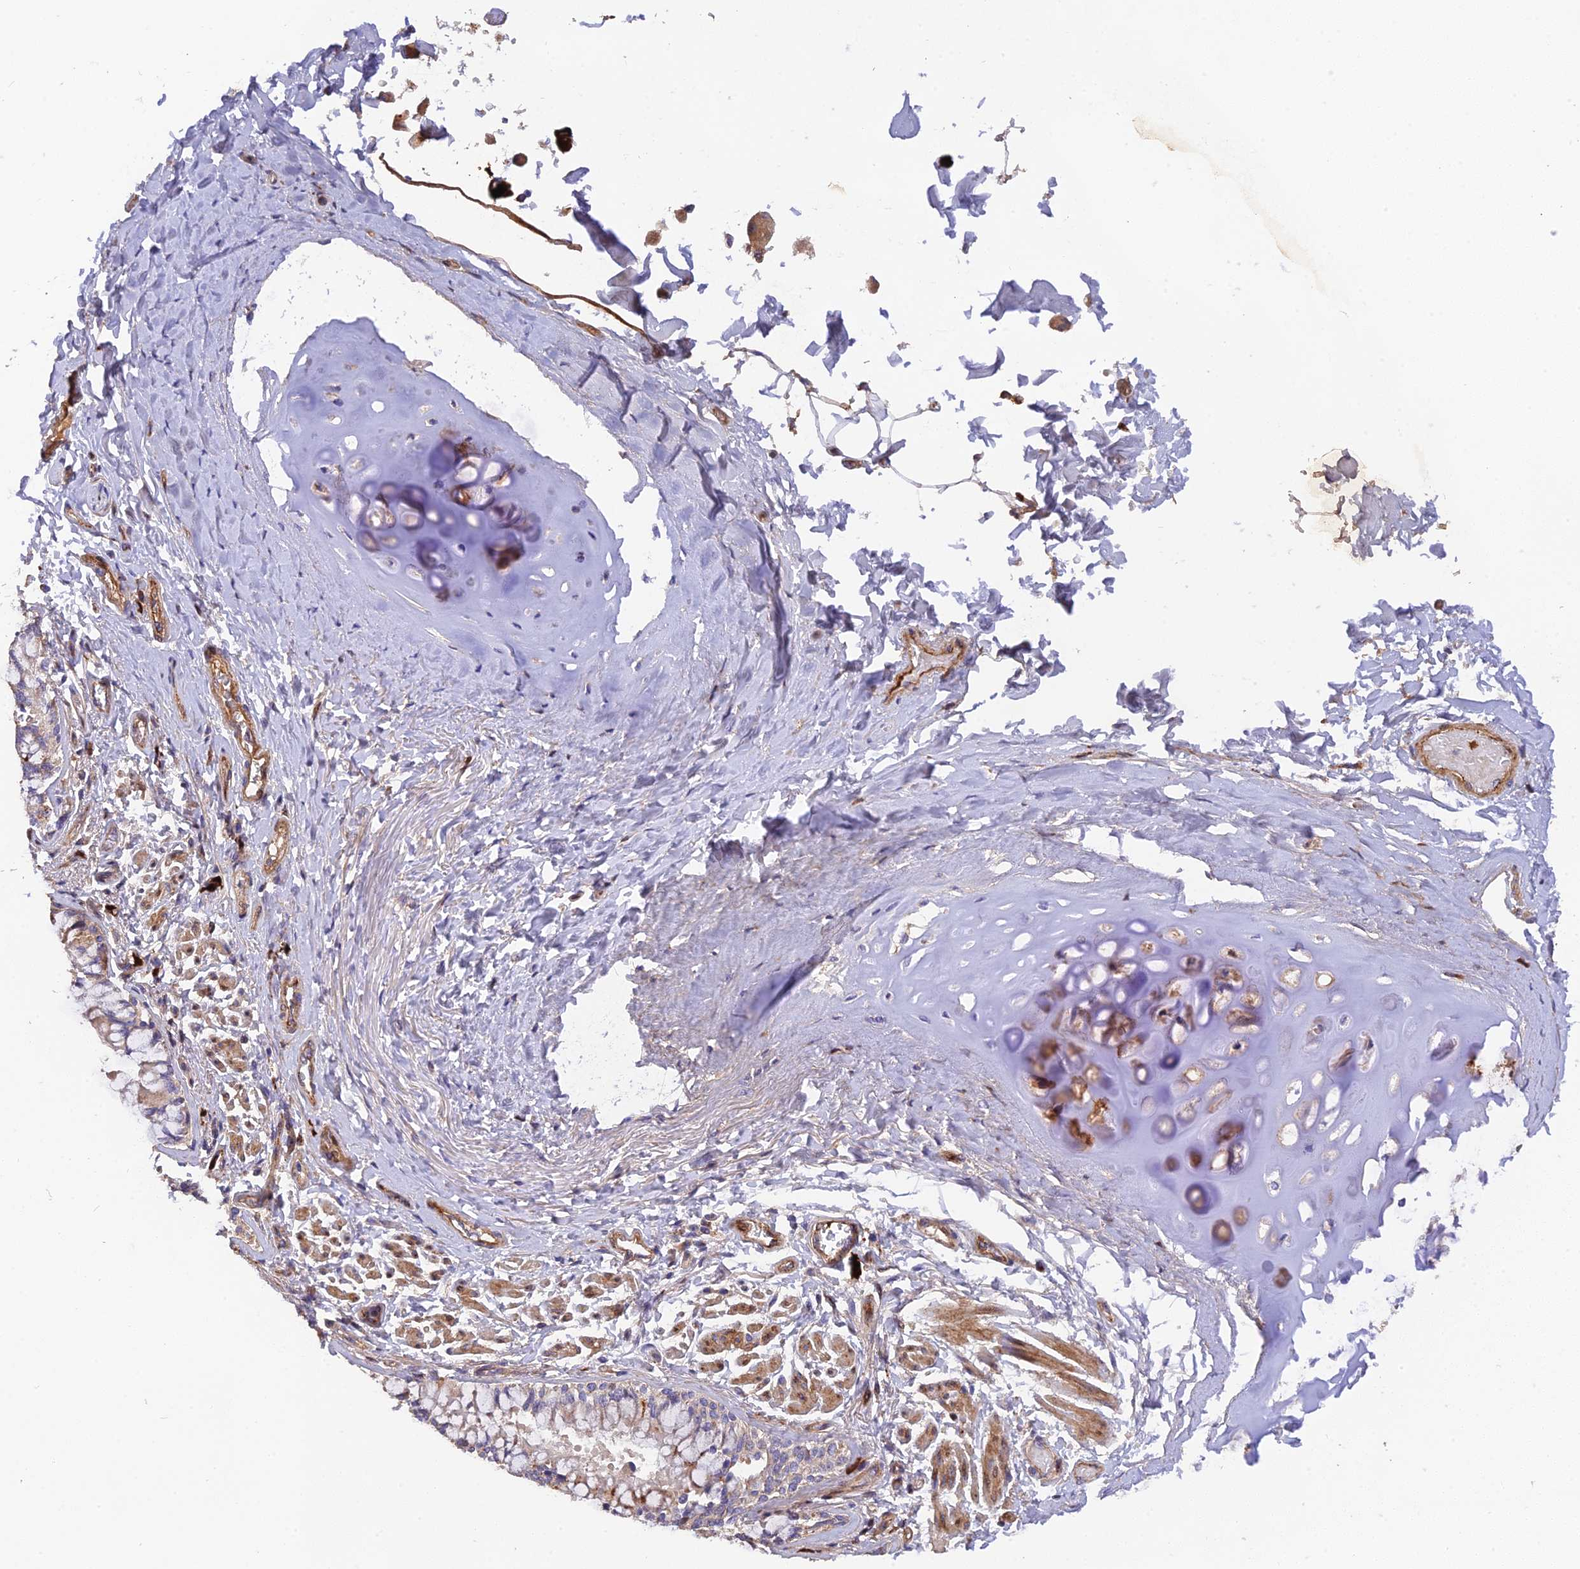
{"staining": {"intensity": "strong", "quantity": "25%-75%", "location": "cytoplasmic/membranous"}, "tissue": "bronchus", "cell_type": "Respiratory epithelial cells", "image_type": "normal", "snomed": [{"axis": "morphology", "description": "Normal tissue, NOS"}, {"axis": "morphology", "description": "Inflammation, NOS"}, {"axis": "topography", "description": "Lung"}], "caption": "Respiratory epithelial cells display strong cytoplasmic/membranous positivity in approximately 25%-75% of cells in unremarkable bronchus.", "gene": "CPSF4L", "patient": {"sex": "female", "age": 46}}